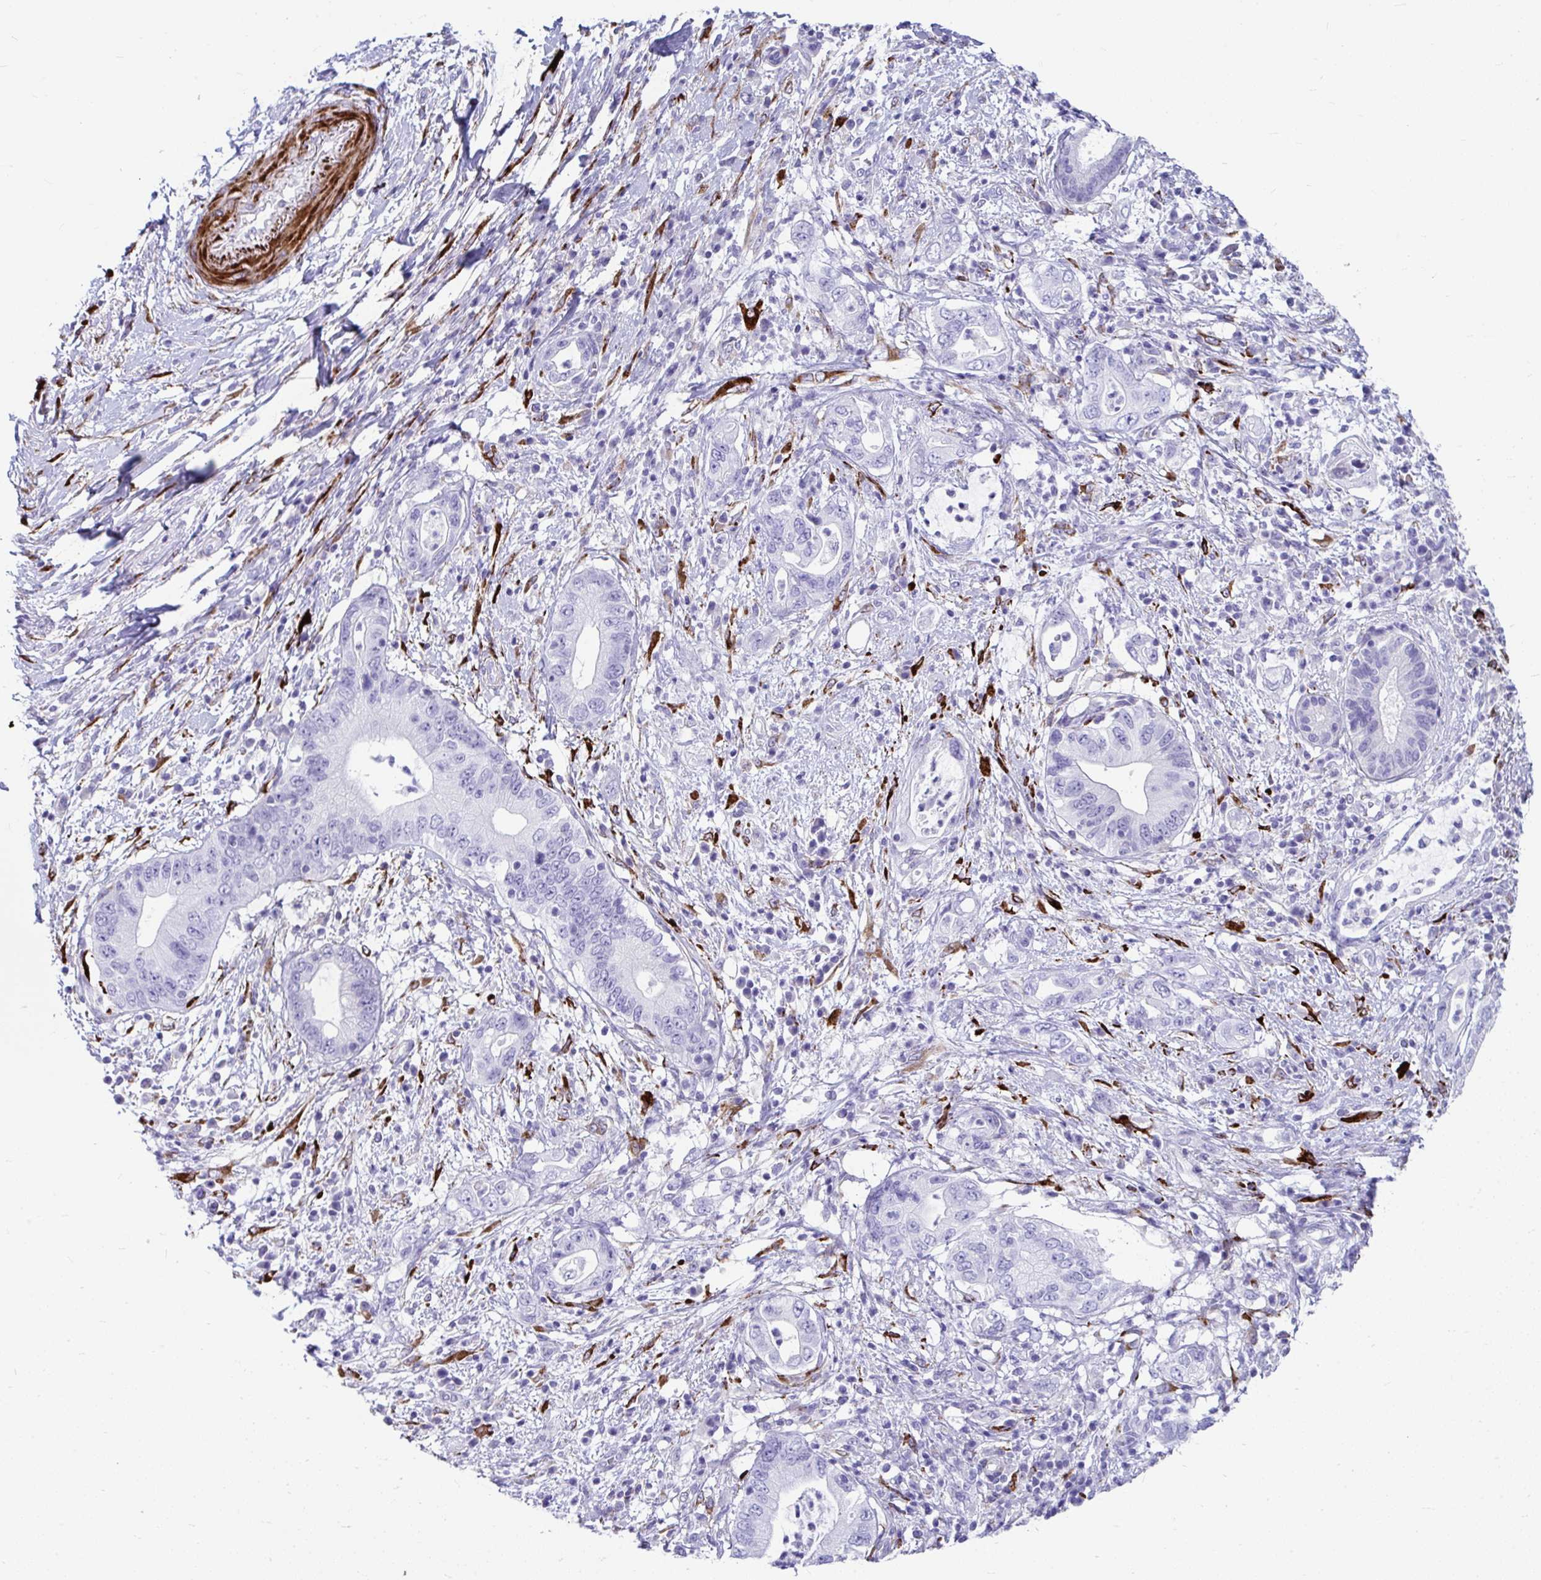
{"staining": {"intensity": "negative", "quantity": "none", "location": "none"}, "tissue": "pancreatic cancer", "cell_type": "Tumor cells", "image_type": "cancer", "snomed": [{"axis": "morphology", "description": "Adenocarcinoma, NOS"}, {"axis": "topography", "description": "Pancreas"}], "caption": "The micrograph reveals no staining of tumor cells in pancreatic adenocarcinoma.", "gene": "GRXCR2", "patient": {"sex": "female", "age": 72}}